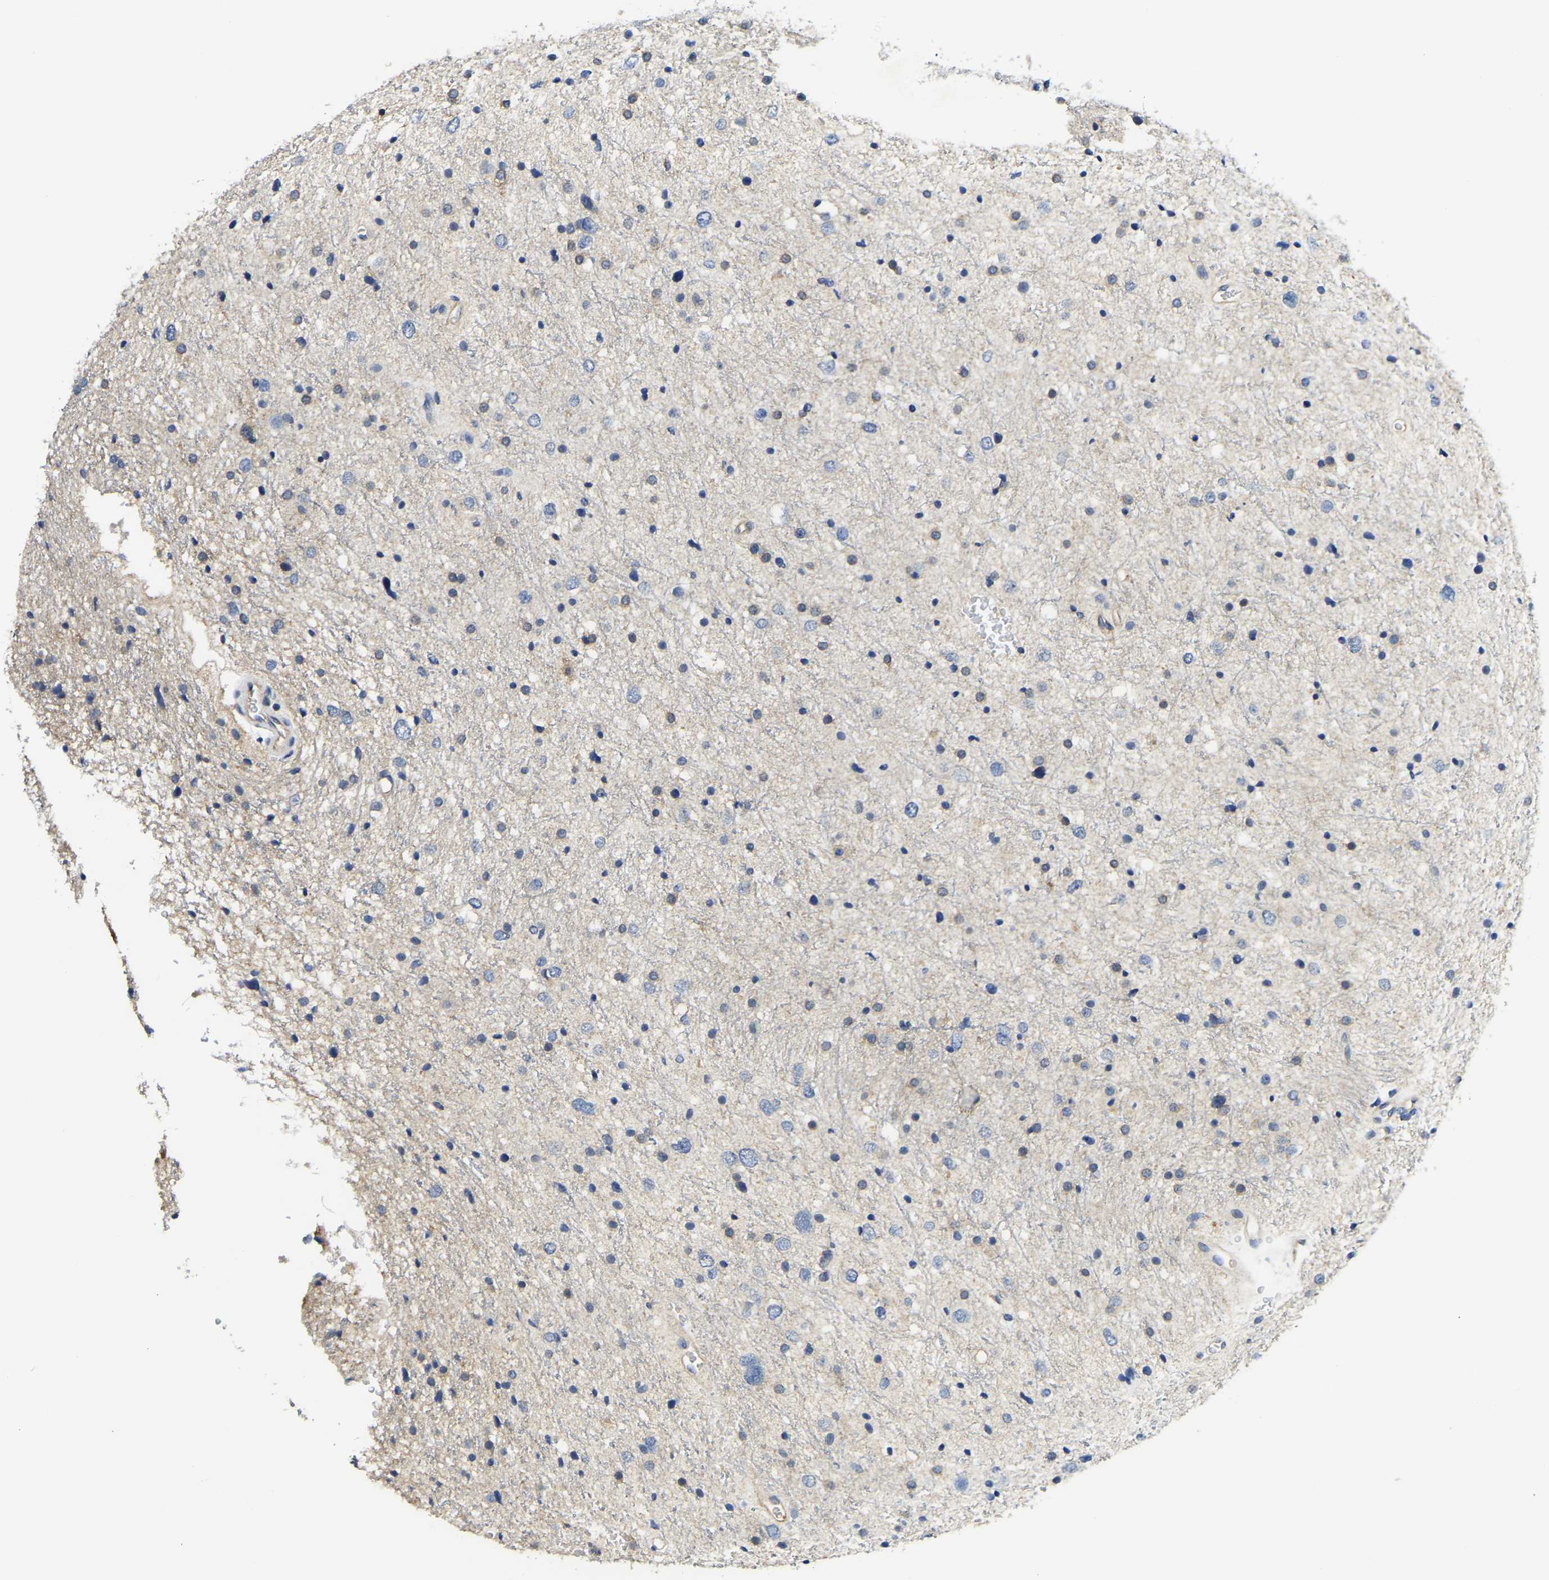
{"staining": {"intensity": "weak", "quantity": "25%-75%", "location": "cytoplasmic/membranous"}, "tissue": "glioma", "cell_type": "Tumor cells", "image_type": "cancer", "snomed": [{"axis": "morphology", "description": "Glioma, malignant, Low grade"}, {"axis": "topography", "description": "Brain"}], "caption": "Immunohistochemistry (IHC) photomicrograph of neoplastic tissue: human malignant glioma (low-grade) stained using IHC reveals low levels of weak protein expression localized specifically in the cytoplasmic/membranous of tumor cells, appearing as a cytoplasmic/membranous brown color.", "gene": "ITGA2", "patient": {"sex": "female", "age": 37}}